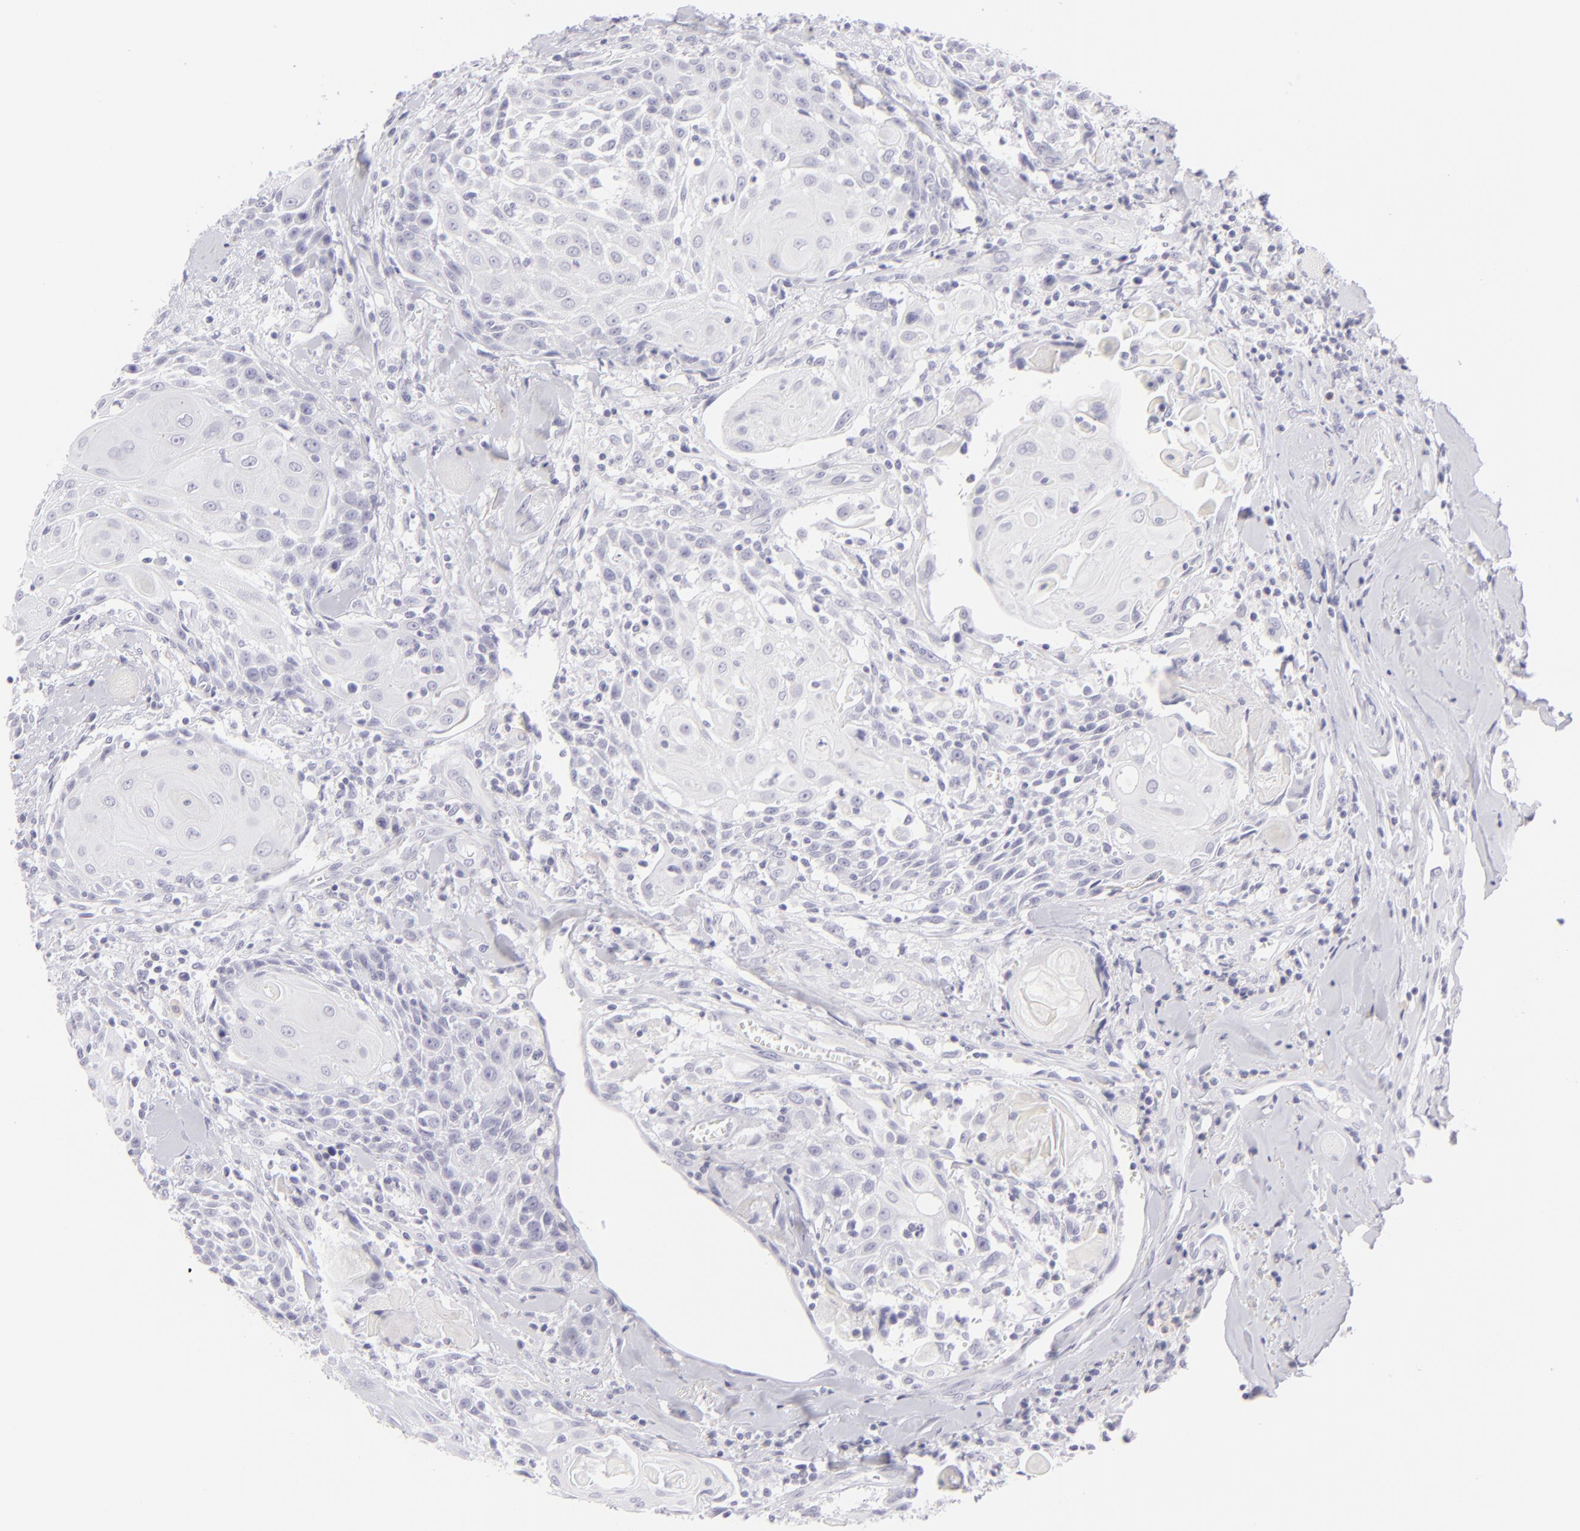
{"staining": {"intensity": "strong", "quantity": "<25%", "location": "nuclear"}, "tissue": "head and neck cancer", "cell_type": "Tumor cells", "image_type": "cancer", "snomed": [{"axis": "morphology", "description": "Squamous cell carcinoma, NOS"}, {"axis": "topography", "description": "Oral tissue"}, {"axis": "topography", "description": "Head-Neck"}], "caption": "This is a histology image of immunohistochemistry (IHC) staining of head and neck squamous cell carcinoma, which shows strong positivity in the nuclear of tumor cells.", "gene": "FCER2", "patient": {"sex": "female", "age": 82}}